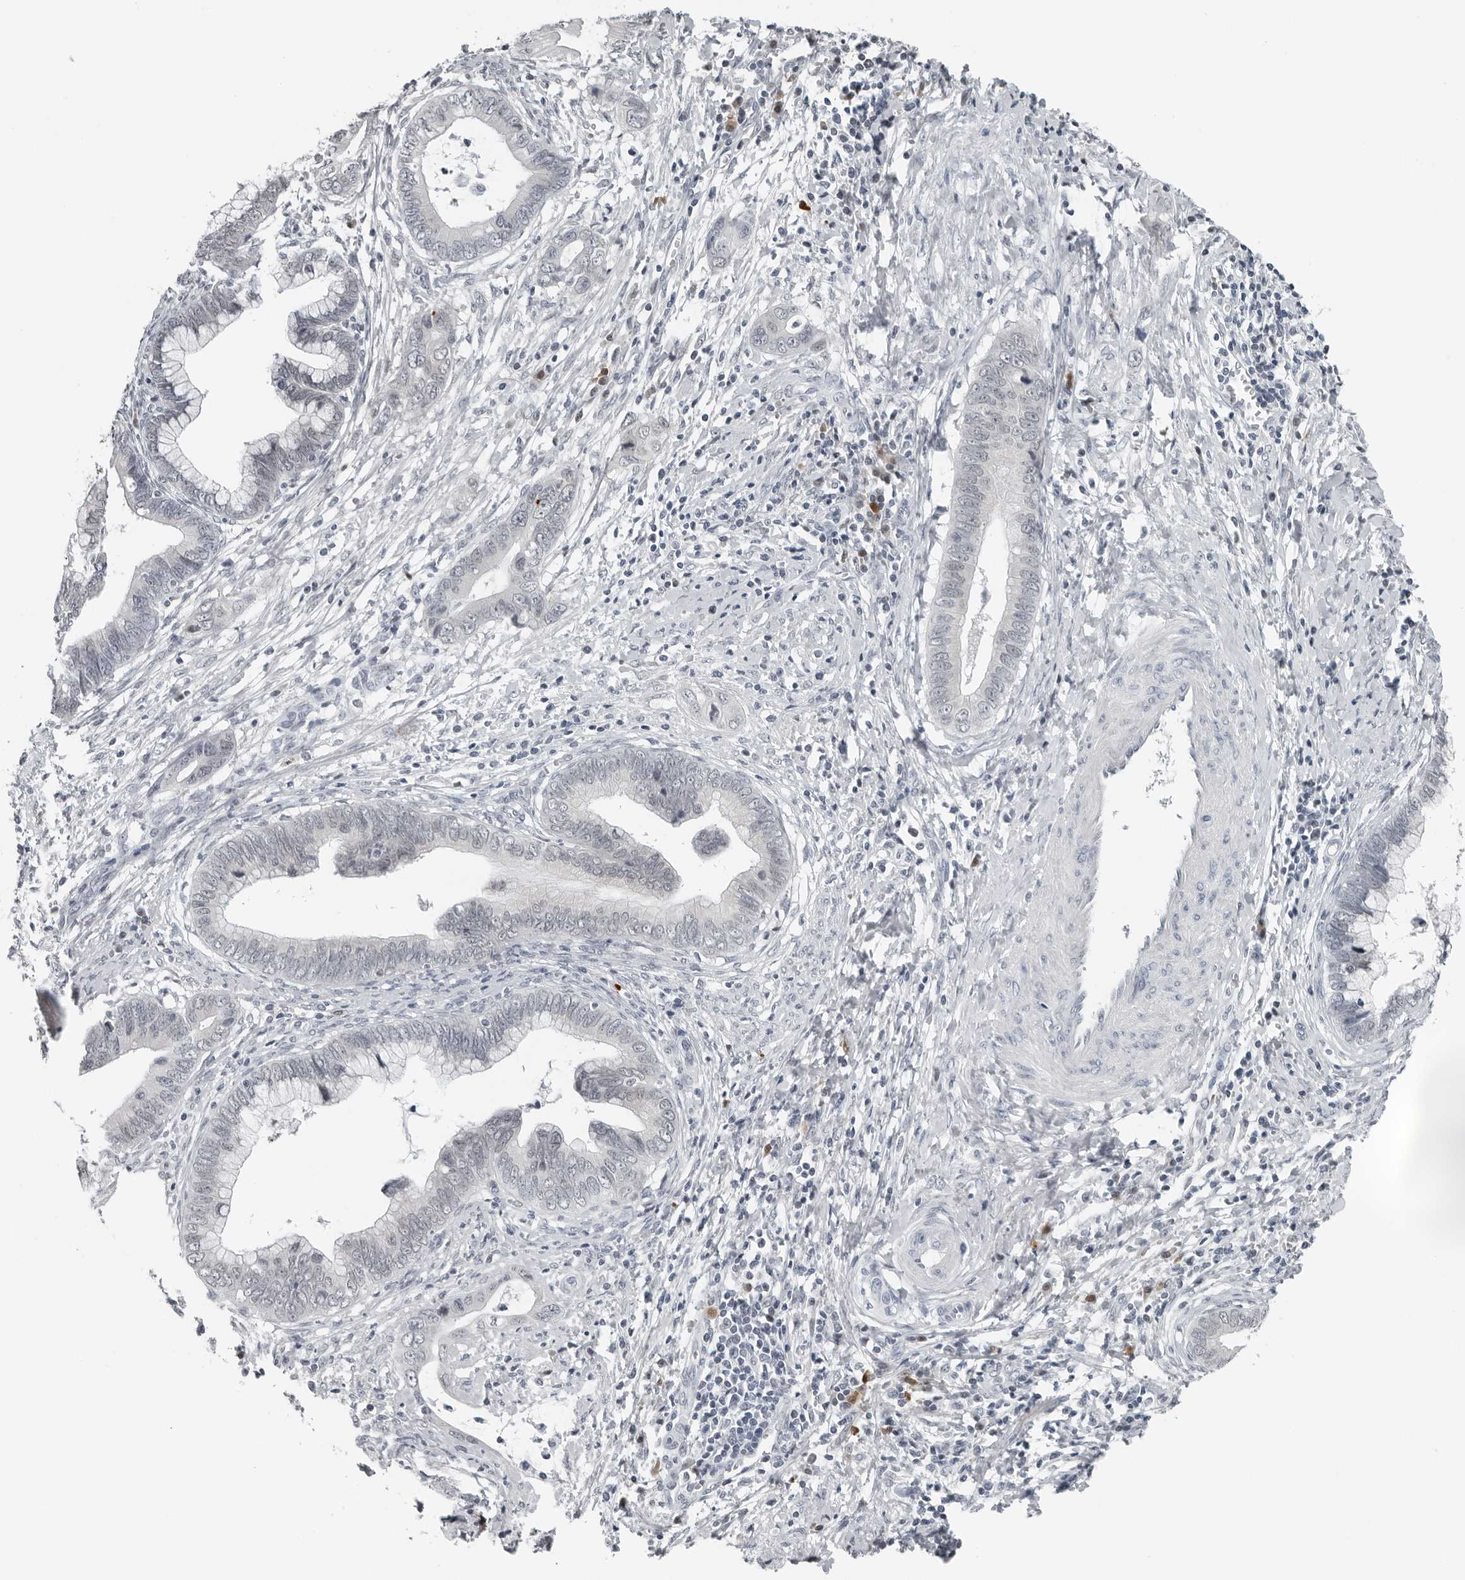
{"staining": {"intensity": "negative", "quantity": "none", "location": "none"}, "tissue": "cervical cancer", "cell_type": "Tumor cells", "image_type": "cancer", "snomed": [{"axis": "morphology", "description": "Adenocarcinoma, NOS"}, {"axis": "topography", "description": "Cervix"}], "caption": "Tumor cells are negative for protein expression in human cervical cancer (adenocarcinoma). The staining is performed using DAB (3,3'-diaminobenzidine) brown chromogen with nuclei counter-stained in using hematoxylin.", "gene": "PPP1R42", "patient": {"sex": "female", "age": 44}}